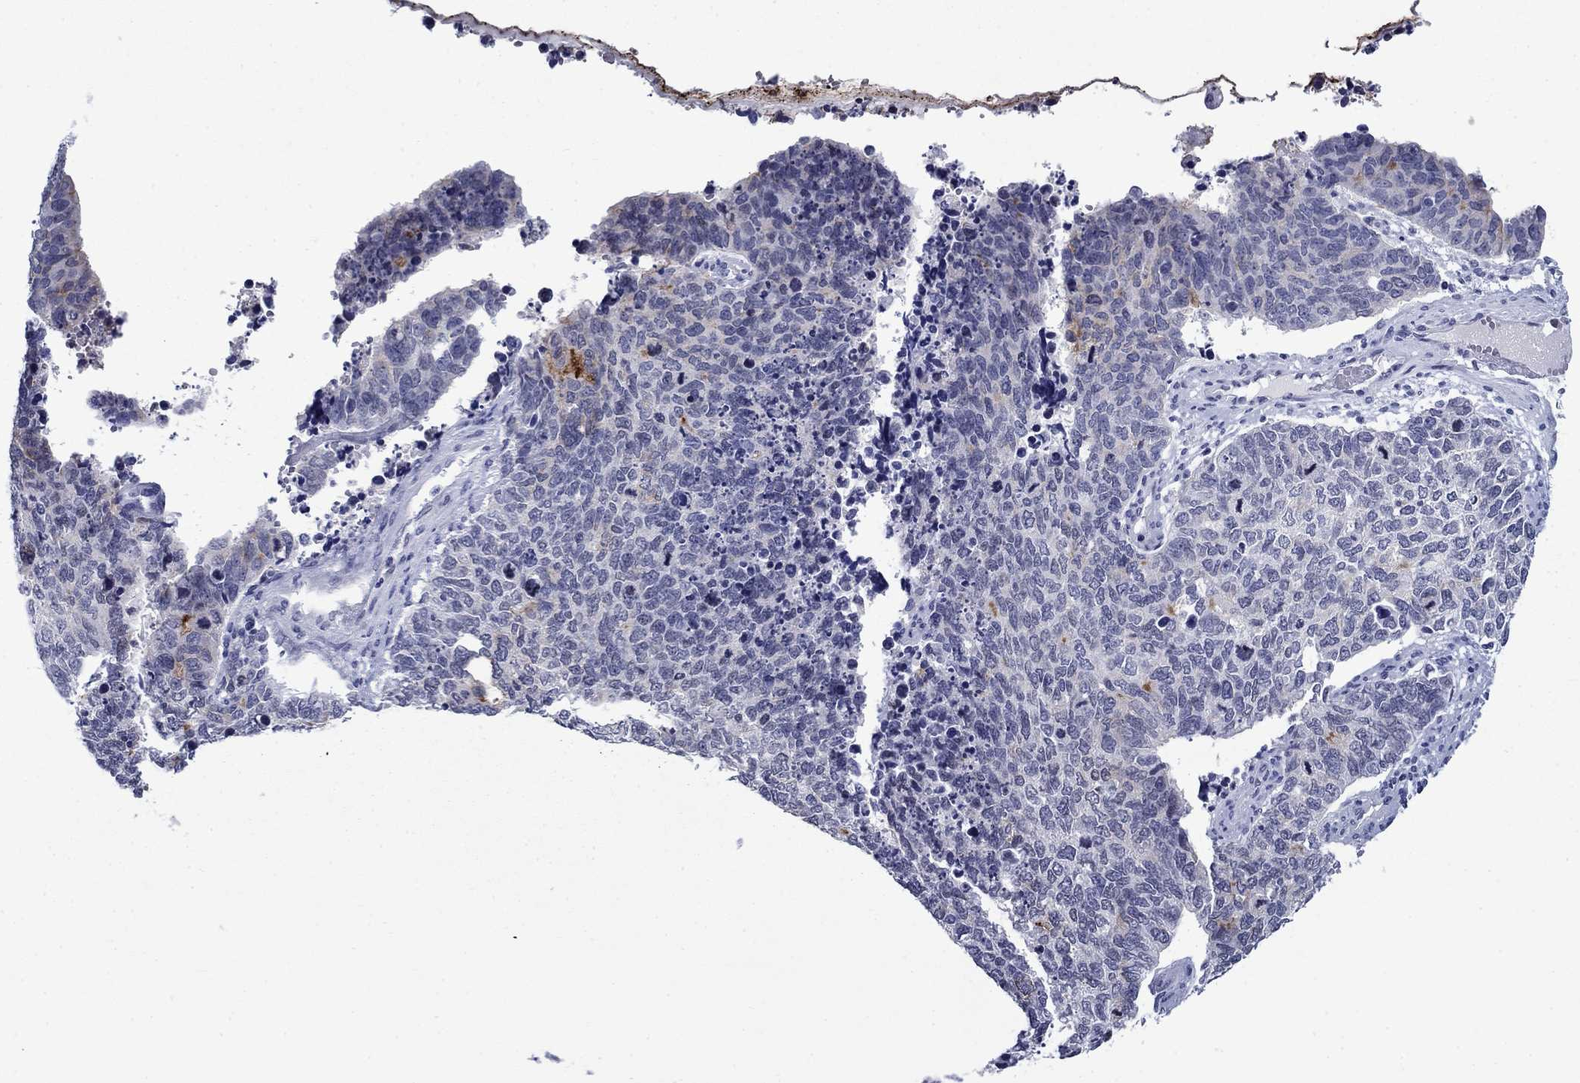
{"staining": {"intensity": "weak", "quantity": "<25%", "location": "cytoplasmic/membranous"}, "tissue": "cervical cancer", "cell_type": "Tumor cells", "image_type": "cancer", "snomed": [{"axis": "morphology", "description": "Squamous cell carcinoma, NOS"}, {"axis": "topography", "description": "Cervix"}], "caption": "High power microscopy micrograph of an immunohistochemistry (IHC) image of cervical squamous cell carcinoma, revealing no significant staining in tumor cells.", "gene": "C4orf19", "patient": {"sex": "female", "age": 63}}